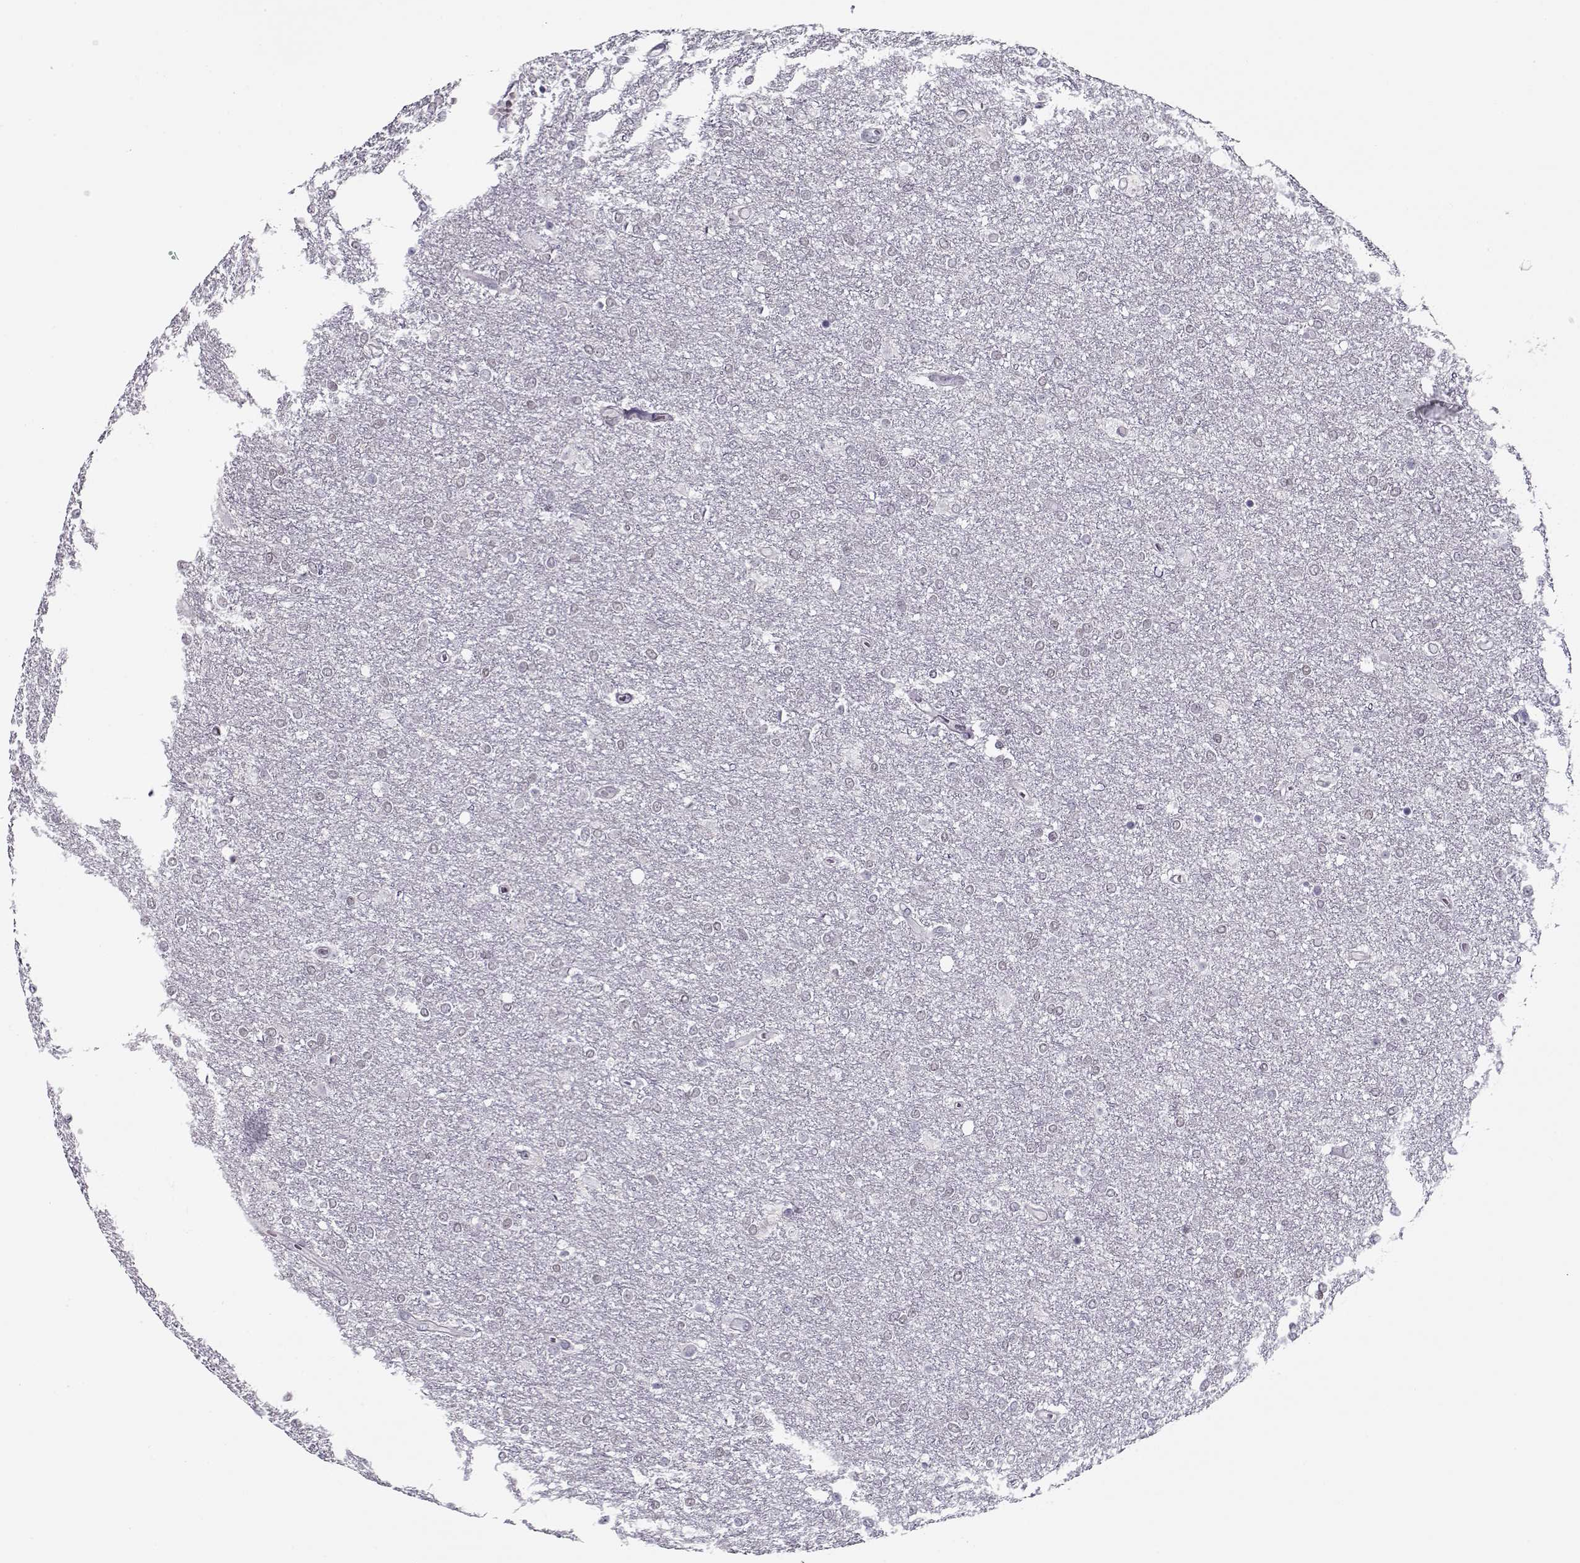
{"staining": {"intensity": "negative", "quantity": "none", "location": "none"}, "tissue": "glioma", "cell_type": "Tumor cells", "image_type": "cancer", "snomed": [{"axis": "morphology", "description": "Glioma, malignant, High grade"}, {"axis": "topography", "description": "Brain"}], "caption": "An immunohistochemistry micrograph of glioma is shown. There is no staining in tumor cells of glioma.", "gene": "CIBAR1", "patient": {"sex": "female", "age": 61}}